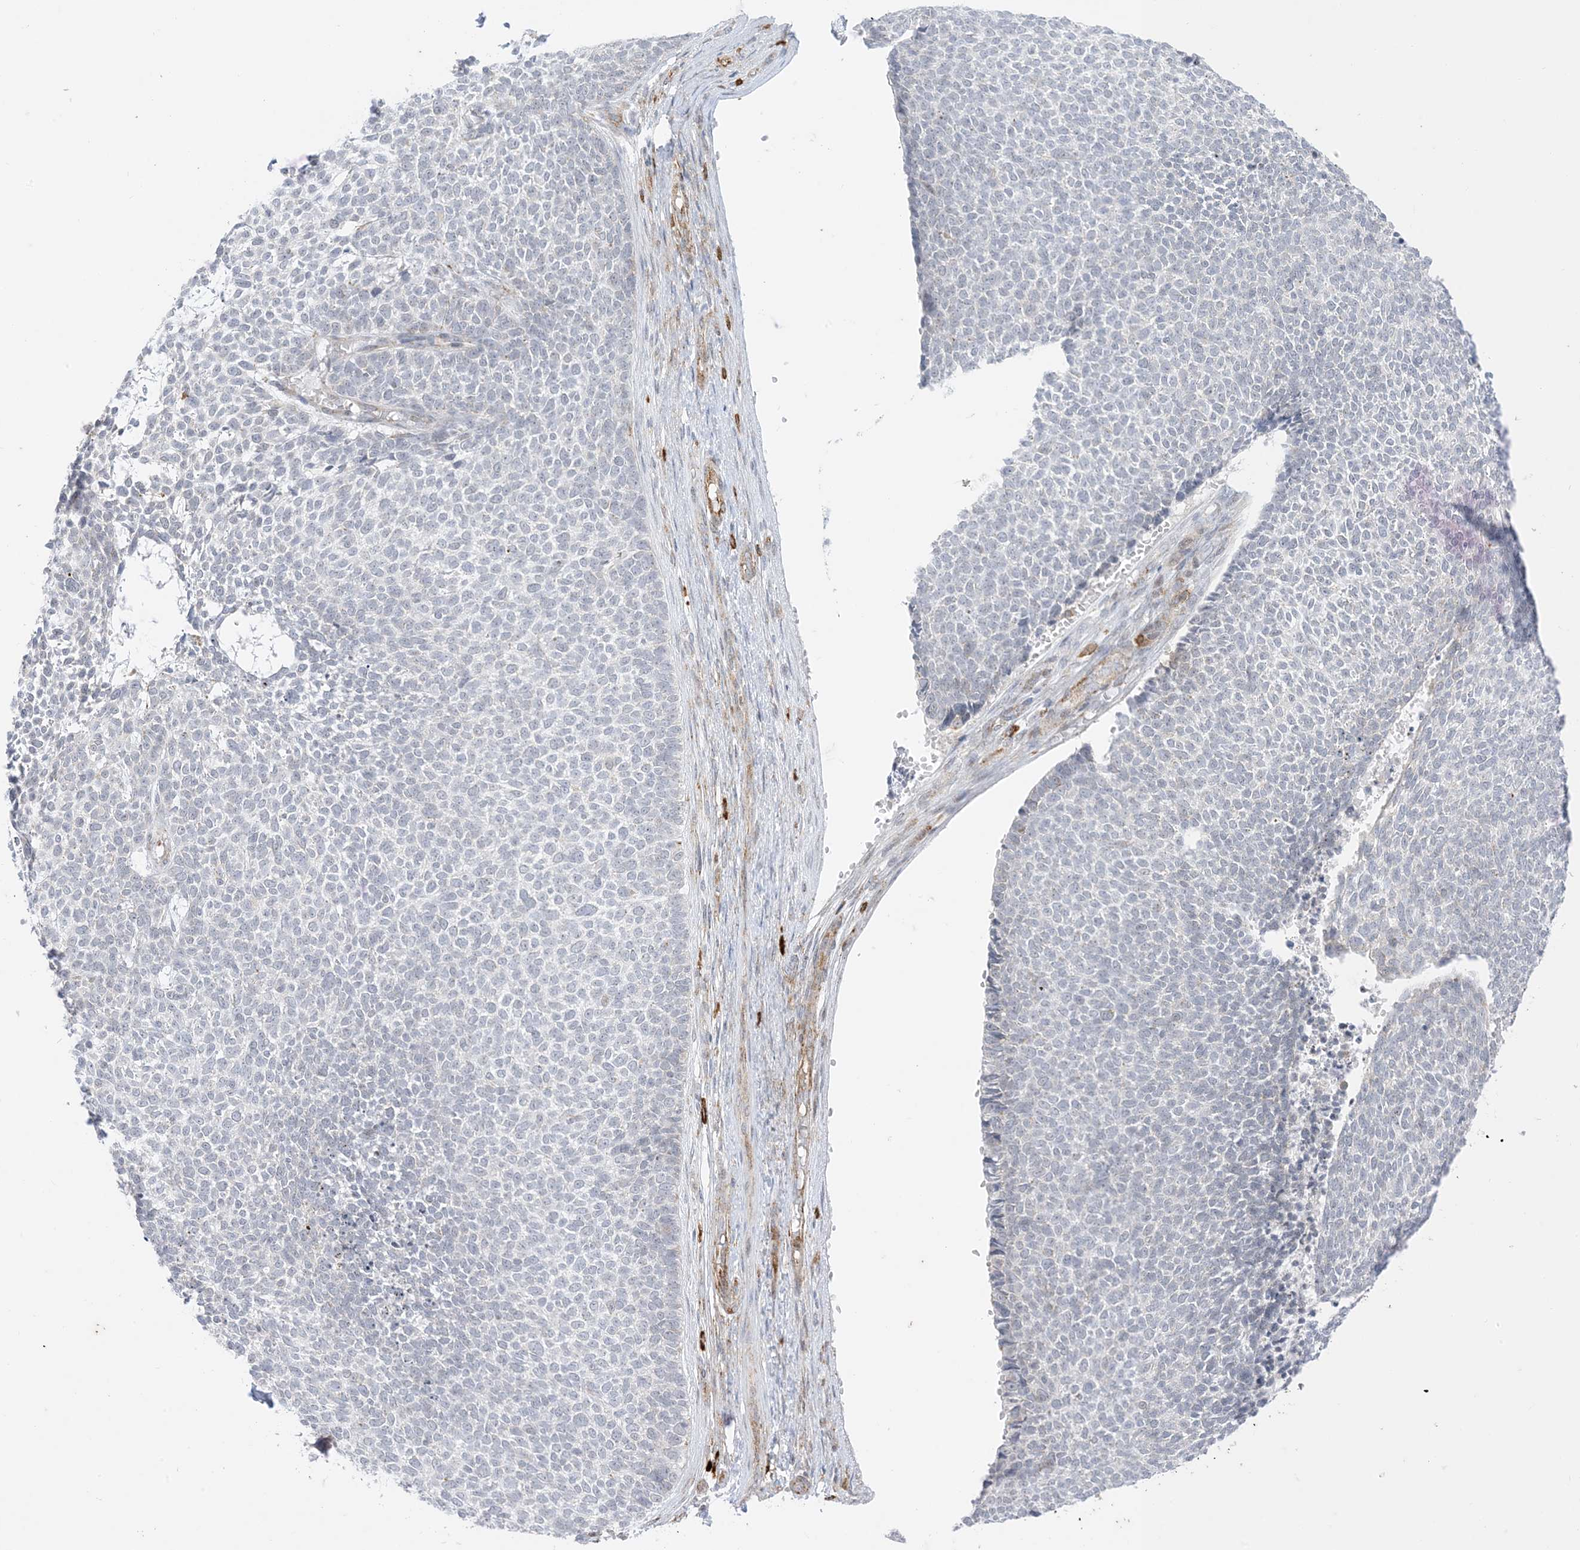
{"staining": {"intensity": "weak", "quantity": "<25%", "location": "cytoplasmic/membranous"}, "tissue": "skin cancer", "cell_type": "Tumor cells", "image_type": "cancer", "snomed": [{"axis": "morphology", "description": "Basal cell carcinoma"}, {"axis": "topography", "description": "Skin"}], "caption": "This micrograph is of skin basal cell carcinoma stained with immunohistochemistry to label a protein in brown with the nuclei are counter-stained blue. There is no staining in tumor cells. The staining was performed using DAB to visualize the protein expression in brown, while the nuclei were stained in blue with hematoxylin (Magnification: 20x).", "gene": "RAC1", "patient": {"sex": "female", "age": 84}}